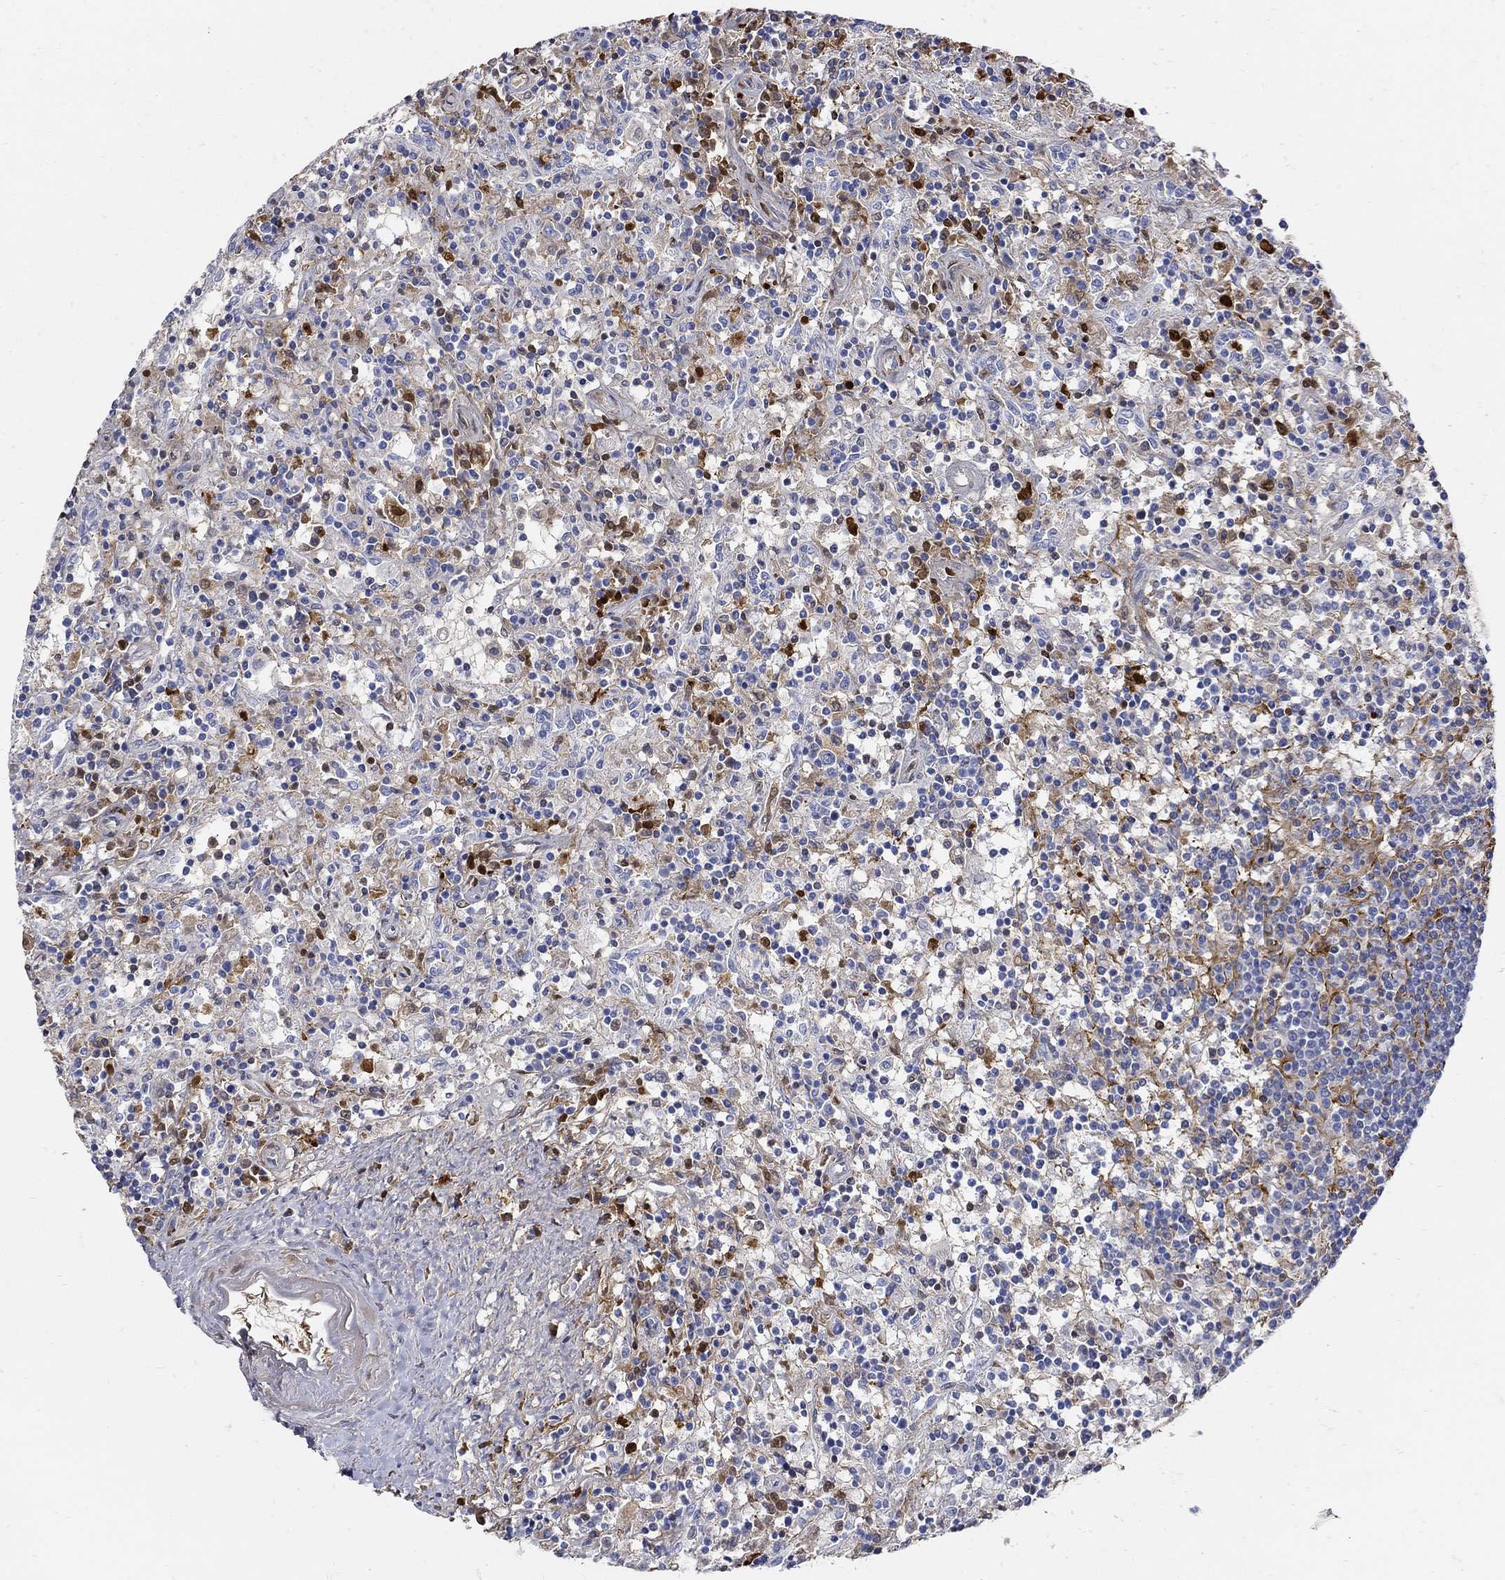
{"staining": {"intensity": "negative", "quantity": "none", "location": "none"}, "tissue": "lymphoma", "cell_type": "Tumor cells", "image_type": "cancer", "snomed": [{"axis": "morphology", "description": "Malignant lymphoma, non-Hodgkin's type, Low grade"}, {"axis": "topography", "description": "Spleen"}], "caption": "This image is of lymphoma stained with immunohistochemistry to label a protein in brown with the nuclei are counter-stained blue. There is no staining in tumor cells.", "gene": "TGFBI", "patient": {"sex": "male", "age": 62}}